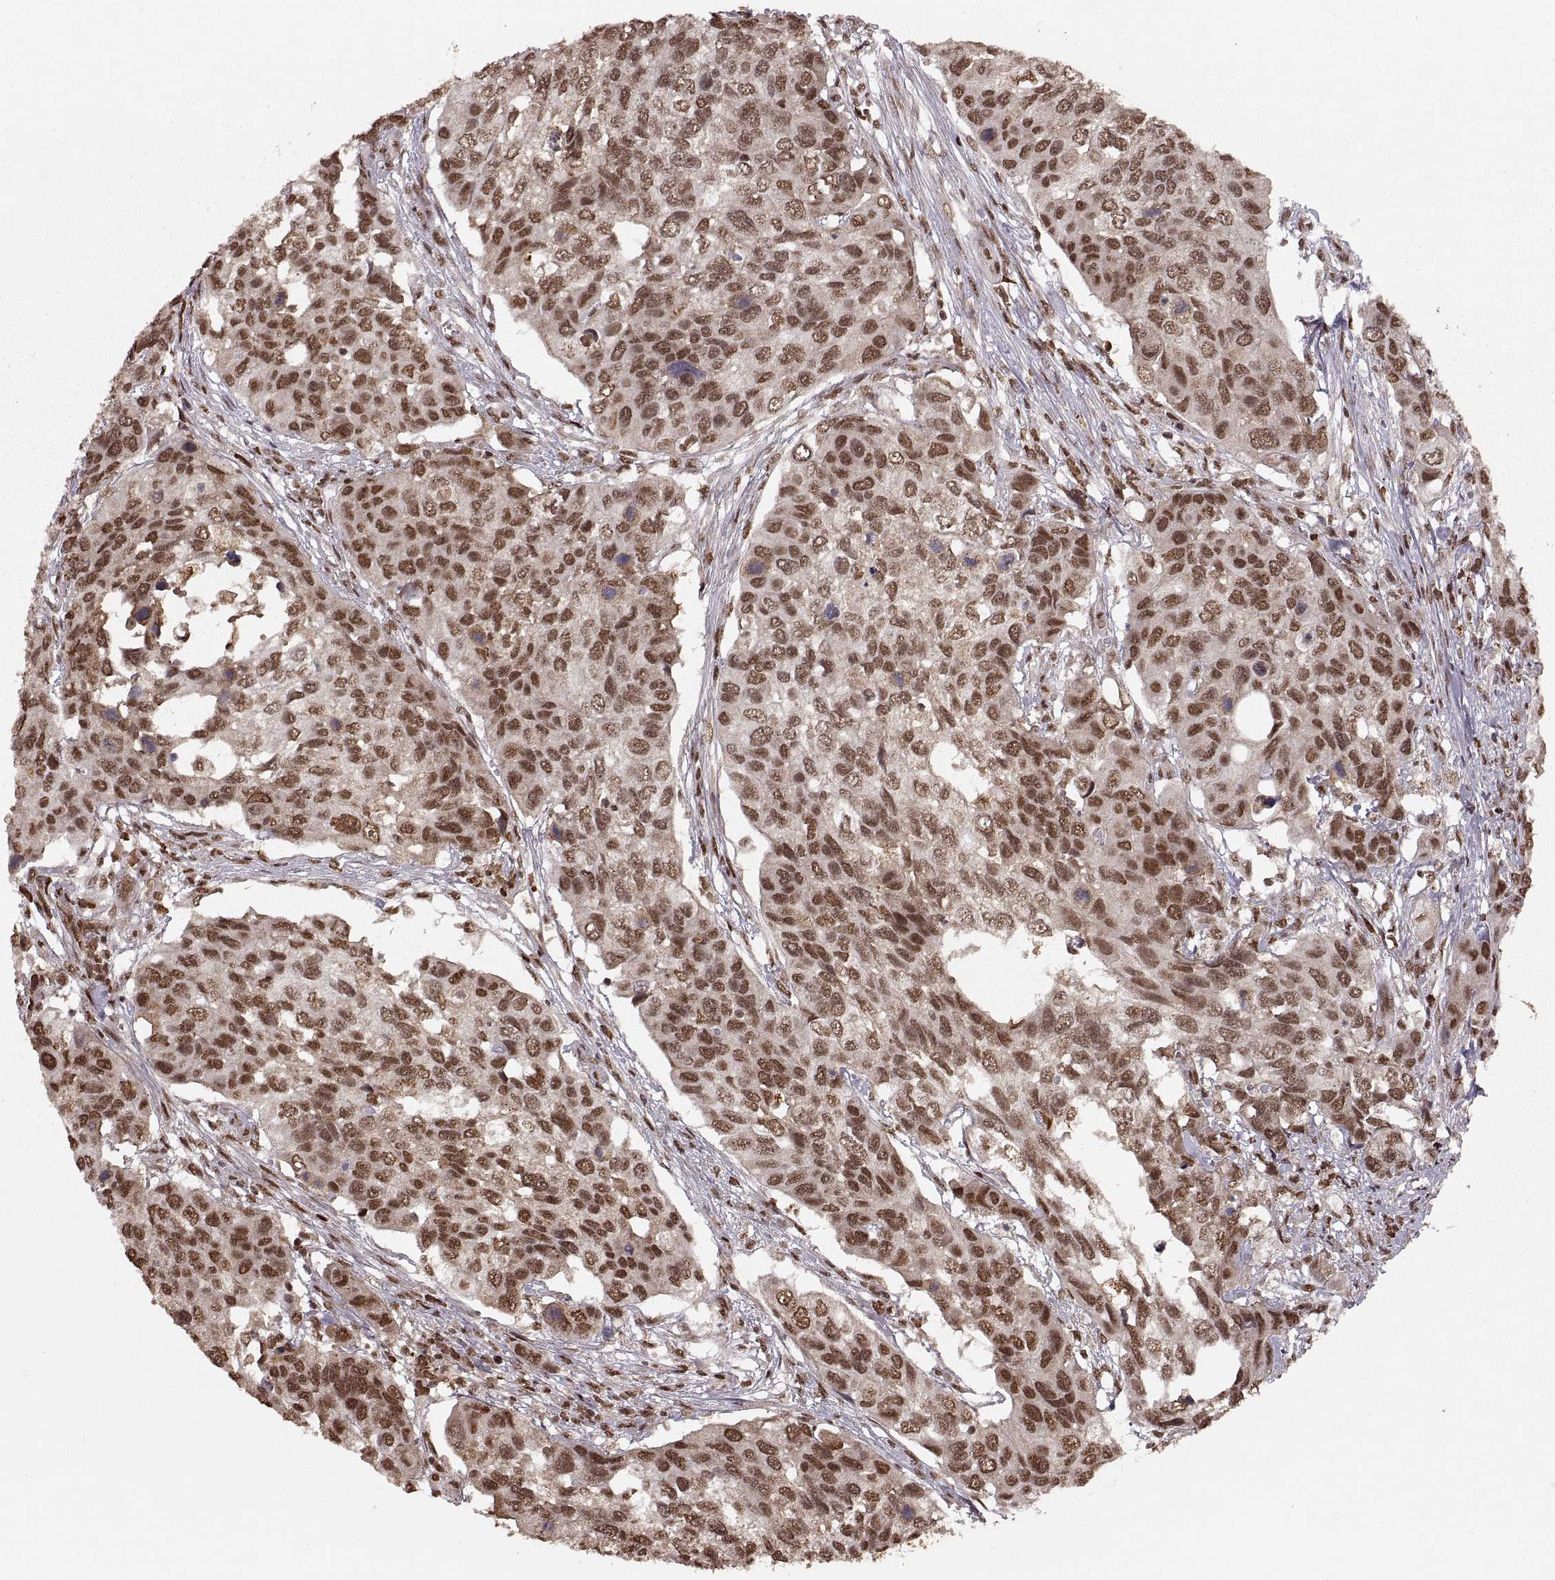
{"staining": {"intensity": "strong", "quantity": ">75%", "location": "nuclear"}, "tissue": "urothelial cancer", "cell_type": "Tumor cells", "image_type": "cancer", "snomed": [{"axis": "morphology", "description": "Urothelial carcinoma, High grade"}, {"axis": "topography", "description": "Urinary bladder"}], "caption": "Immunohistochemistry photomicrograph of neoplastic tissue: human urothelial cancer stained using immunohistochemistry (IHC) reveals high levels of strong protein expression localized specifically in the nuclear of tumor cells, appearing as a nuclear brown color.", "gene": "RFT1", "patient": {"sex": "male", "age": 60}}